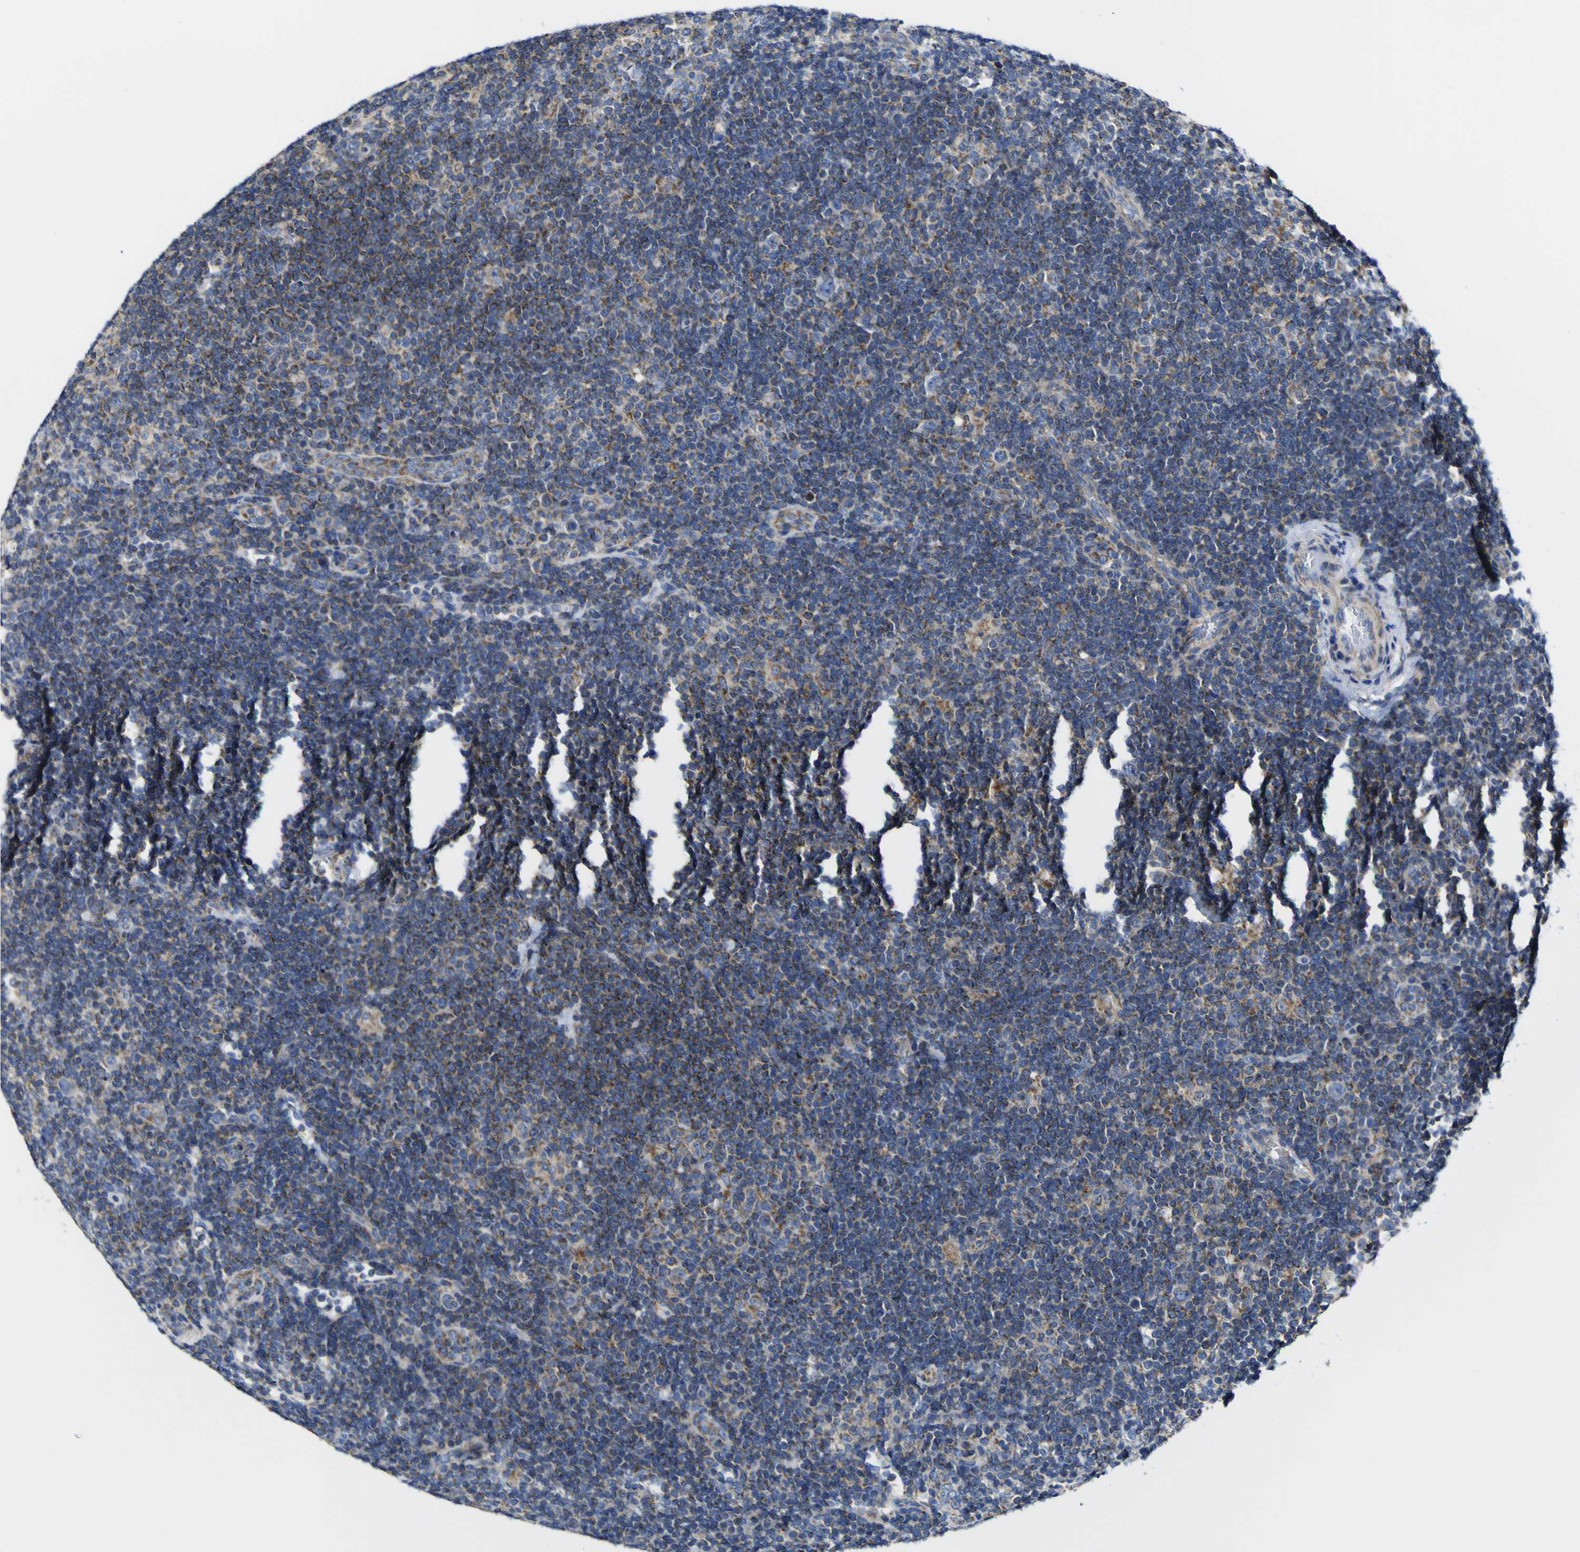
{"staining": {"intensity": "moderate", "quantity": ">75%", "location": "cytoplasmic/membranous"}, "tissue": "lymphoma", "cell_type": "Tumor cells", "image_type": "cancer", "snomed": [{"axis": "morphology", "description": "Hodgkin's disease, NOS"}, {"axis": "topography", "description": "Lymph node"}], "caption": "A medium amount of moderate cytoplasmic/membranous positivity is appreciated in about >75% of tumor cells in lymphoma tissue.", "gene": "CCDC90B", "patient": {"sex": "female", "age": 57}}